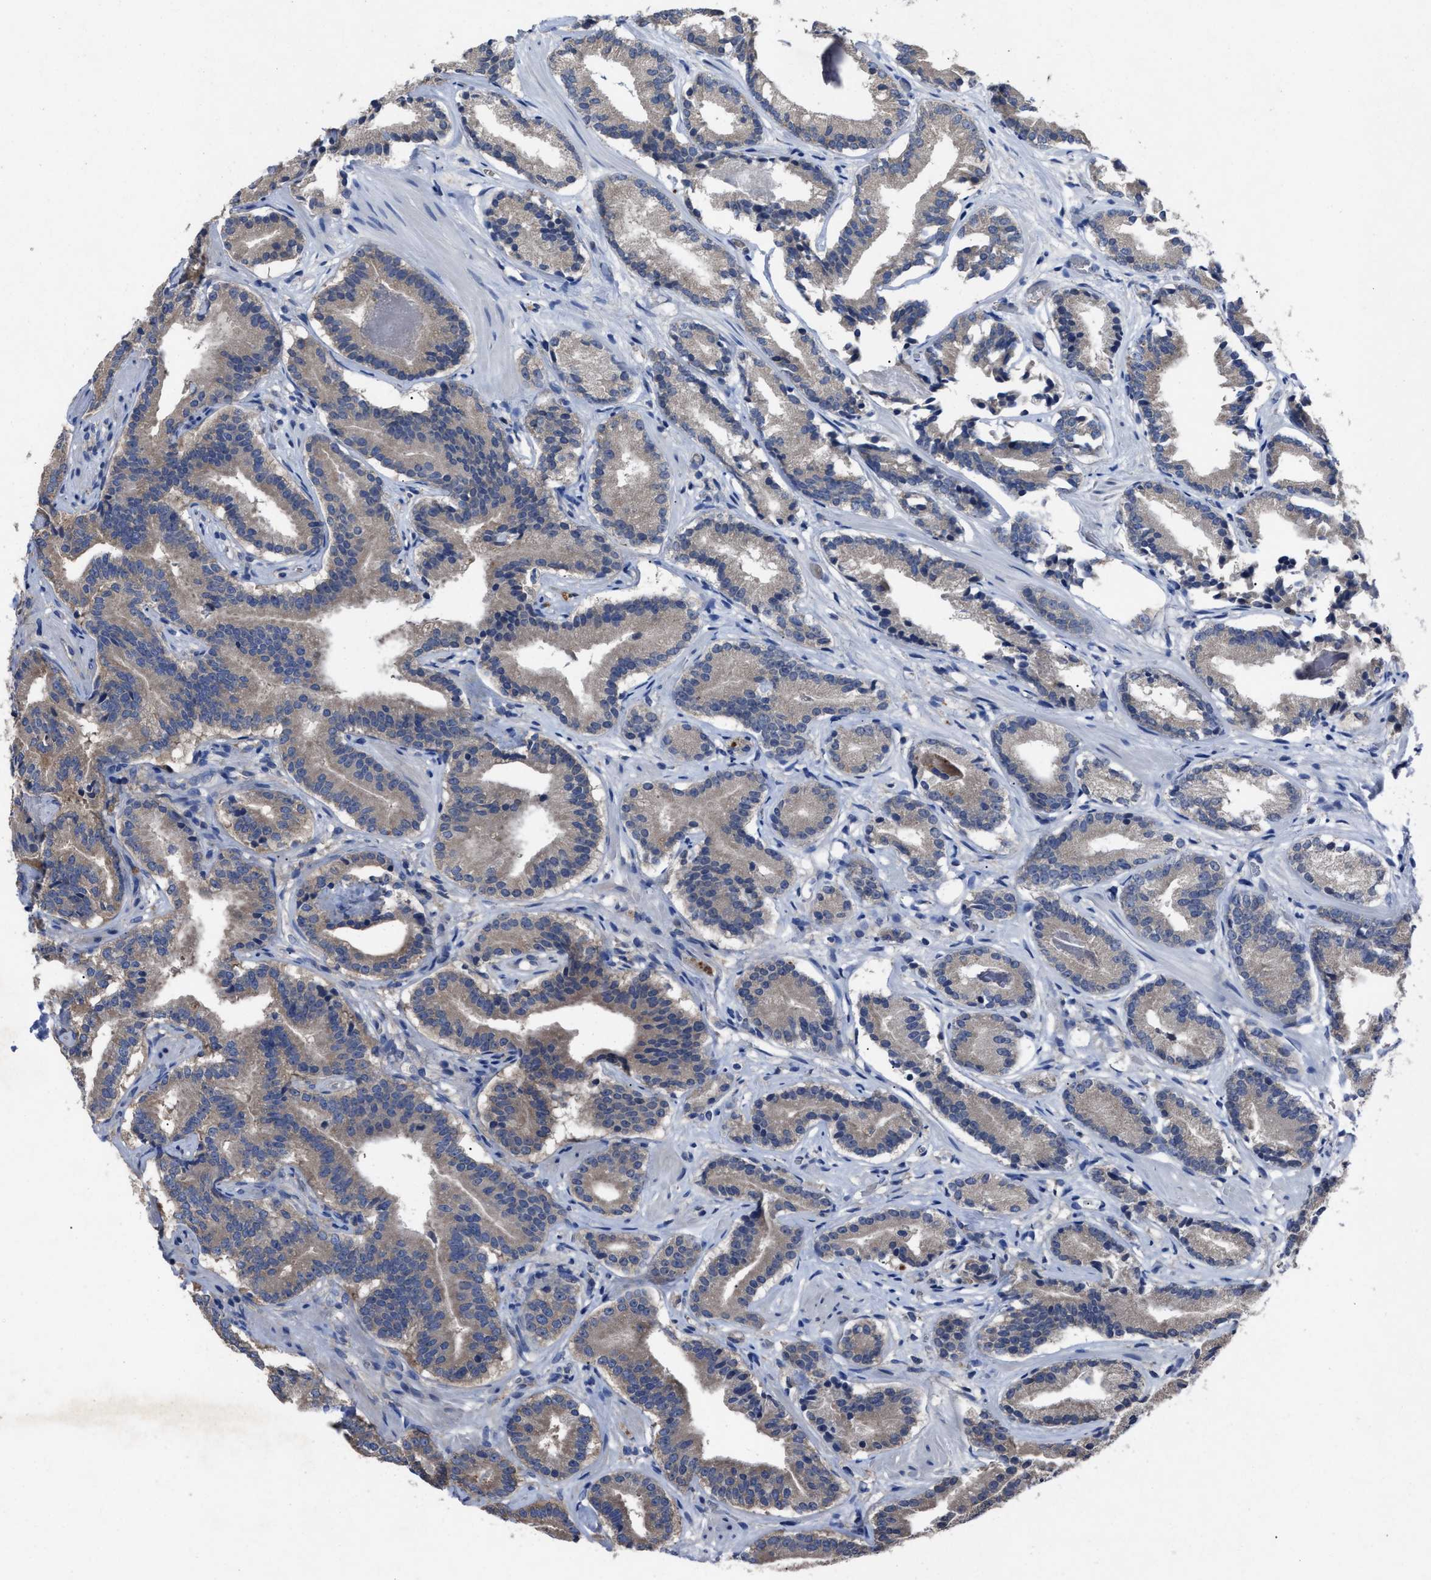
{"staining": {"intensity": "weak", "quantity": "<25%", "location": "cytoplasmic/membranous"}, "tissue": "prostate cancer", "cell_type": "Tumor cells", "image_type": "cancer", "snomed": [{"axis": "morphology", "description": "Adenocarcinoma, Low grade"}, {"axis": "topography", "description": "Prostate"}], "caption": "Adenocarcinoma (low-grade) (prostate) was stained to show a protein in brown. There is no significant staining in tumor cells.", "gene": "UPF1", "patient": {"sex": "male", "age": 51}}